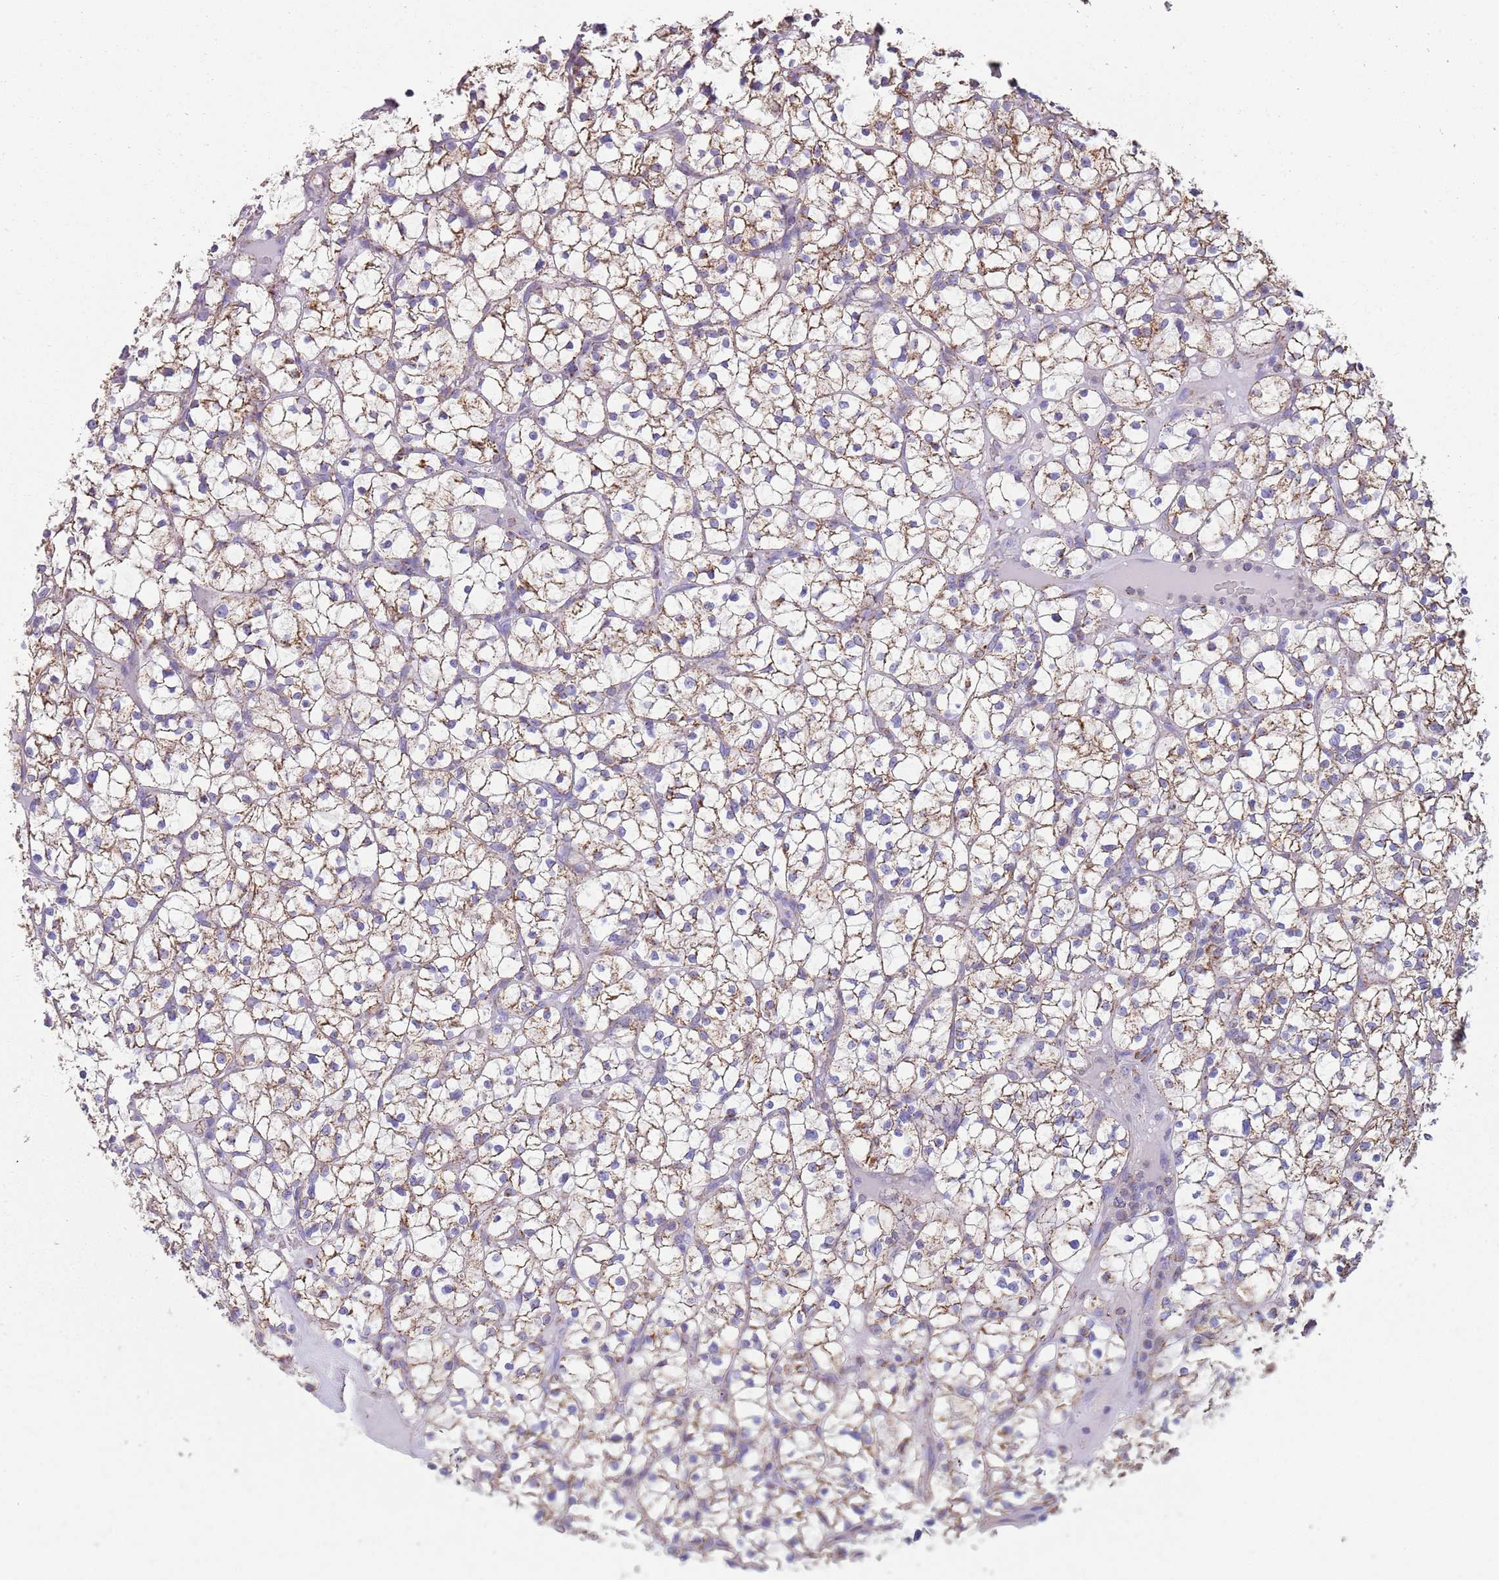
{"staining": {"intensity": "weak", "quantity": "25%-75%", "location": "cytoplasmic/membranous"}, "tissue": "renal cancer", "cell_type": "Tumor cells", "image_type": "cancer", "snomed": [{"axis": "morphology", "description": "Adenocarcinoma, NOS"}, {"axis": "topography", "description": "Kidney"}], "caption": "High-magnification brightfield microscopy of adenocarcinoma (renal) stained with DAB (brown) and counterstained with hematoxylin (blue). tumor cells exhibit weak cytoplasmic/membranous positivity is seen in about25%-75% of cells. (DAB IHC with brightfield microscopy, high magnification).", "gene": "TTLL1", "patient": {"sex": "female", "age": 64}}